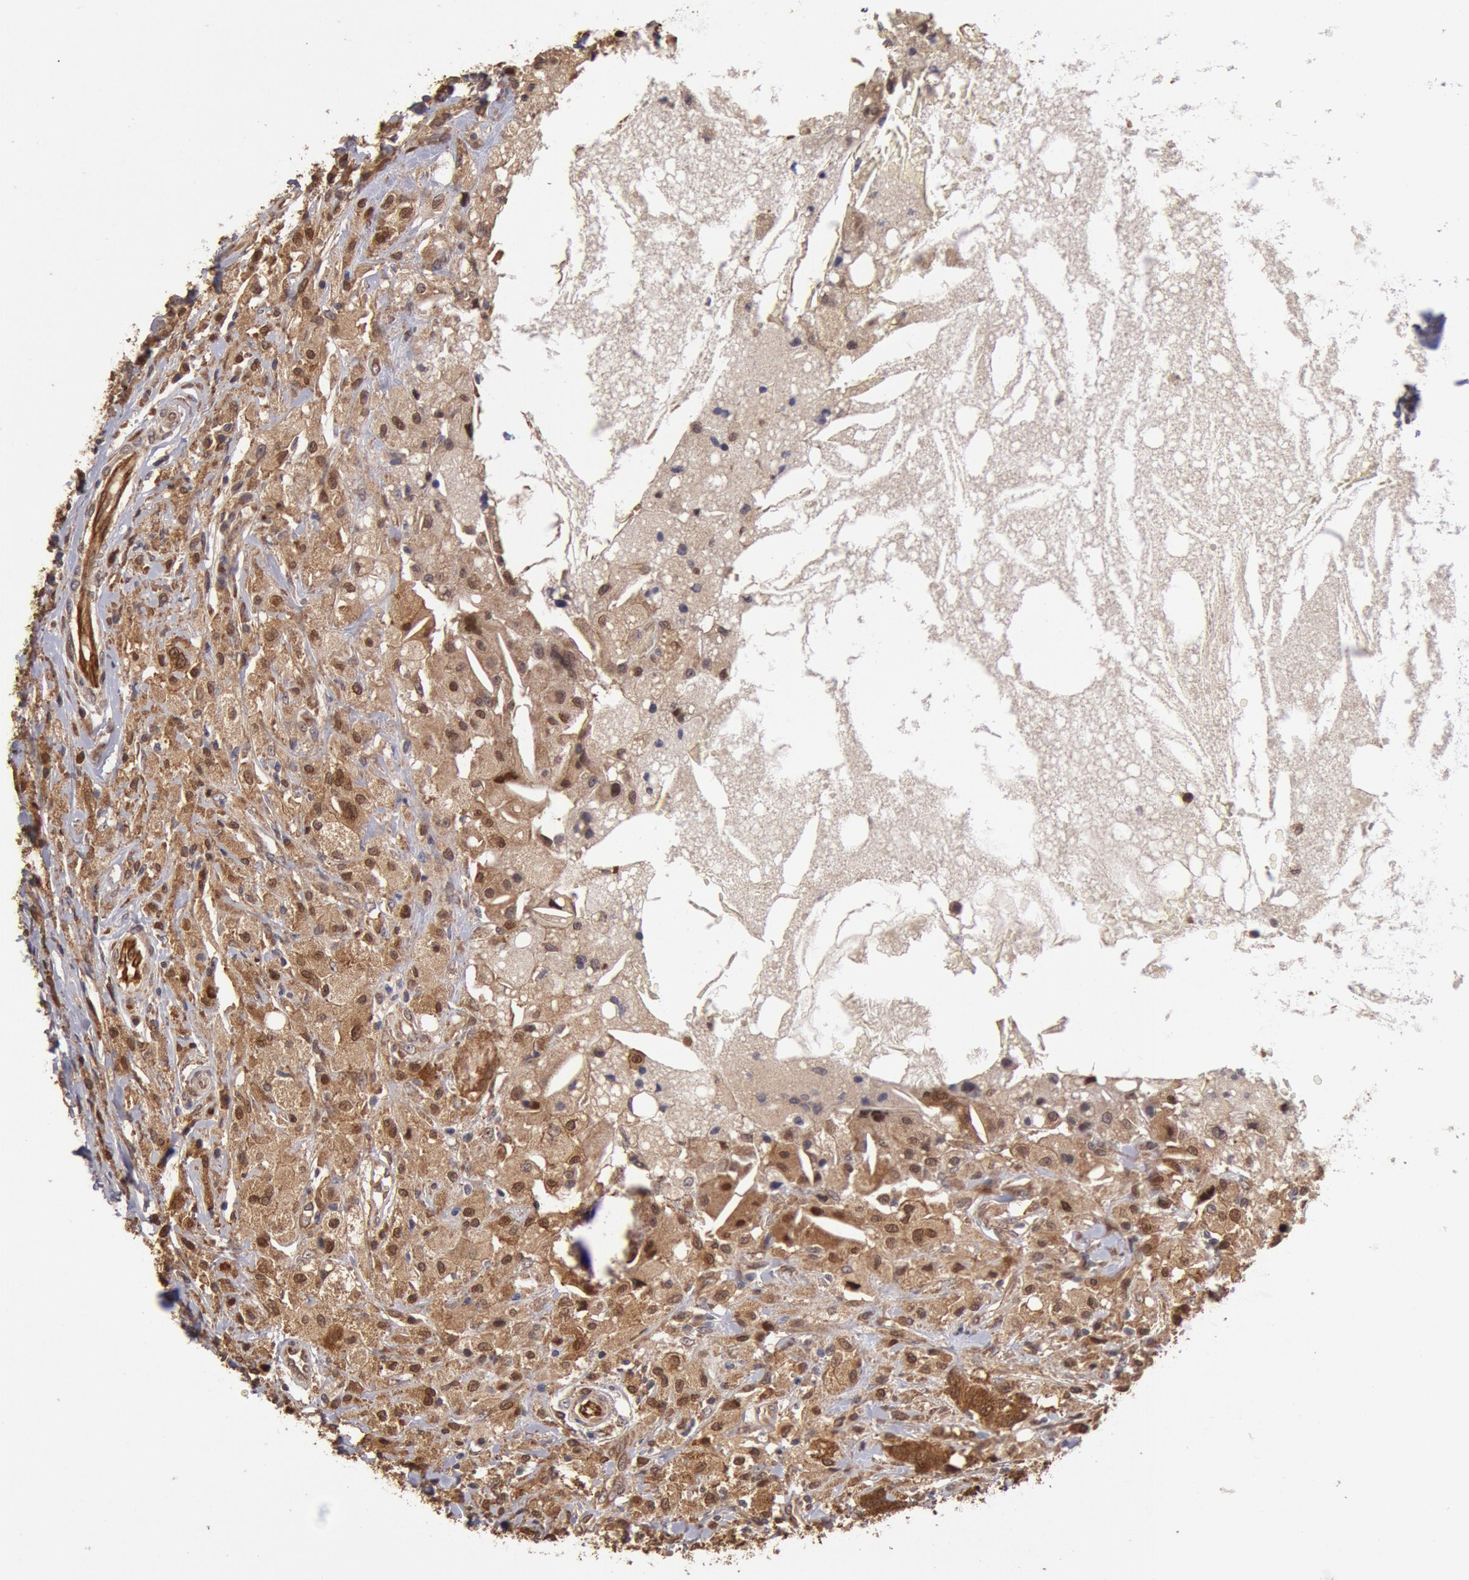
{"staining": {"intensity": "strong", "quantity": ">75%", "location": "cytoplasmic/membranous,nuclear"}, "tissue": "breast cancer", "cell_type": "Tumor cells", "image_type": "cancer", "snomed": [{"axis": "morphology", "description": "Duct carcinoma"}, {"axis": "topography", "description": "Breast"}], "caption": "Tumor cells demonstrate high levels of strong cytoplasmic/membranous and nuclear positivity in approximately >75% of cells in breast cancer (intraductal carcinoma). The protein of interest is stained brown, and the nuclei are stained in blue (DAB IHC with brightfield microscopy, high magnification).", "gene": "COMT", "patient": {"sex": "female", "age": 27}}